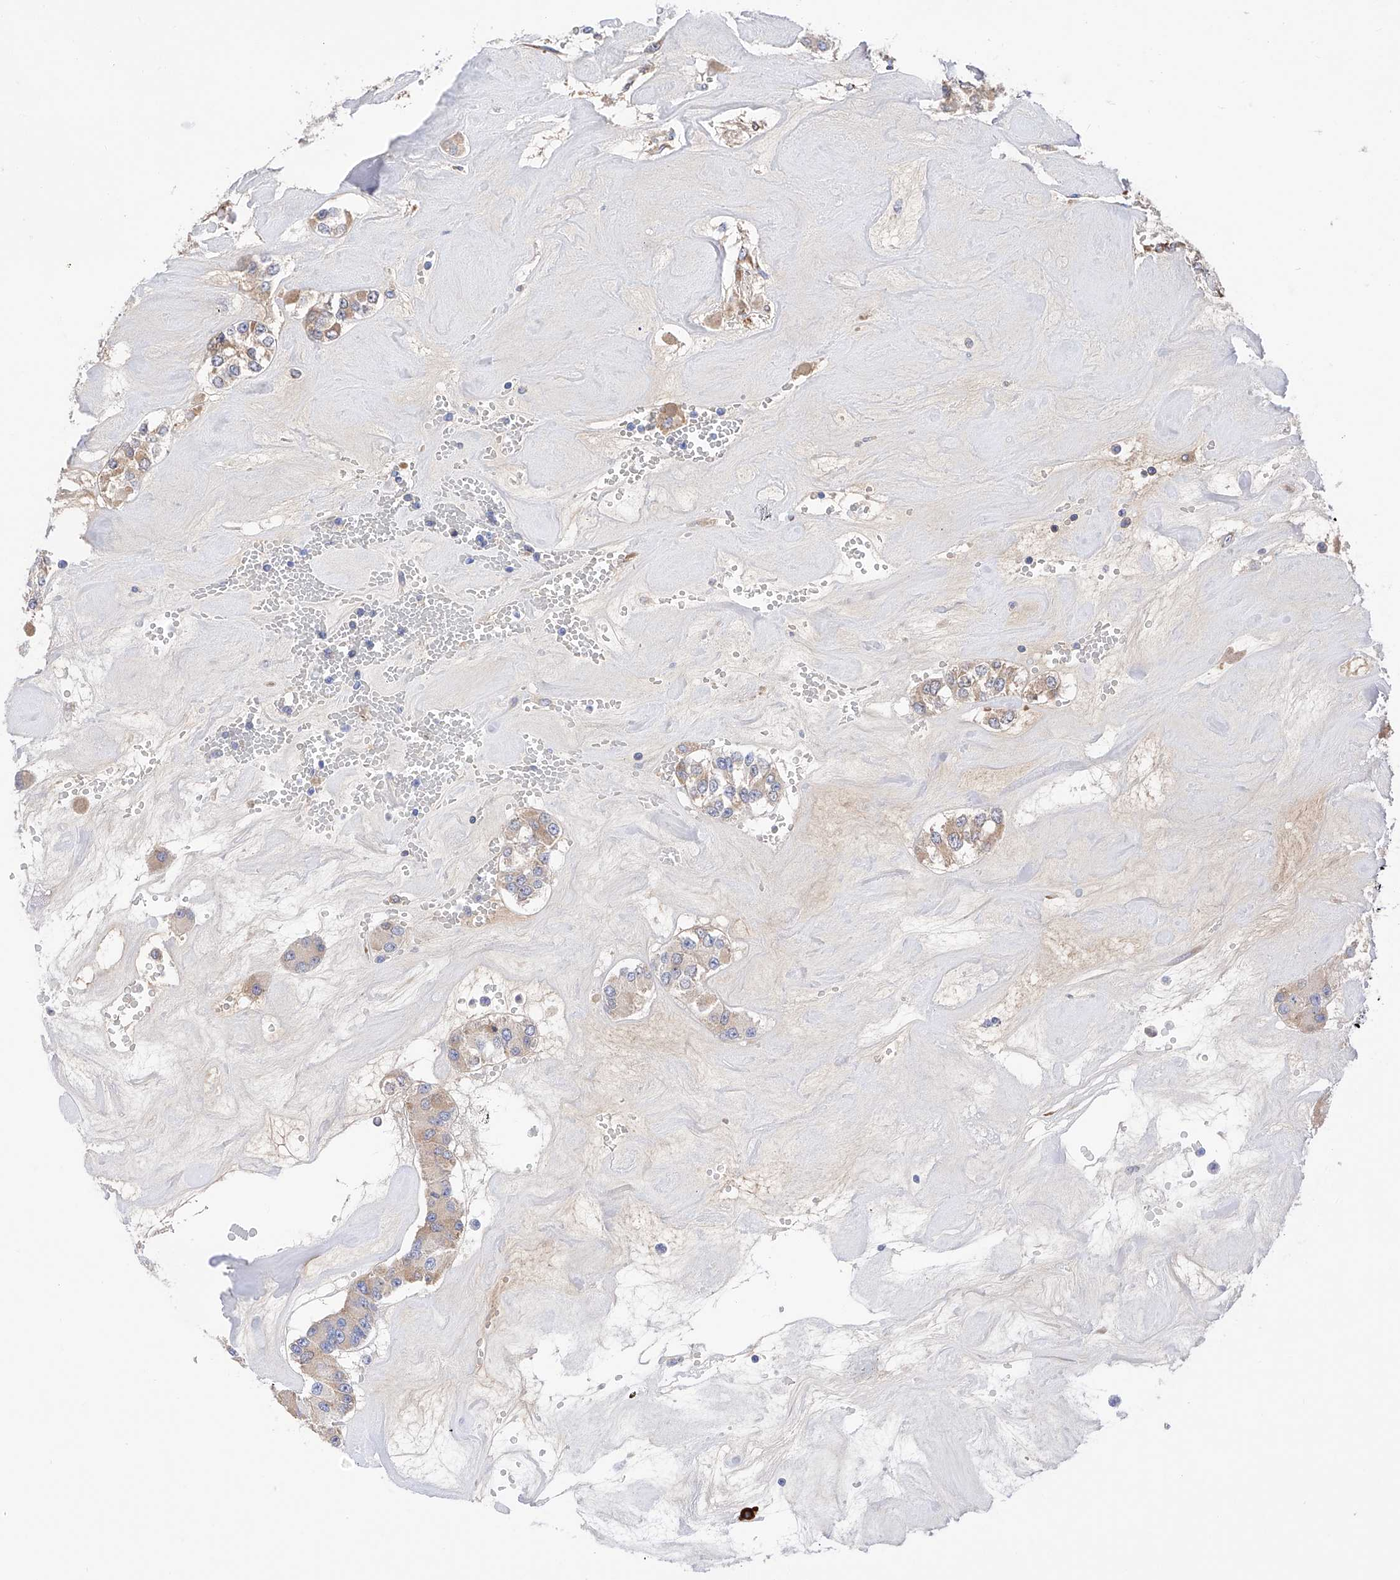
{"staining": {"intensity": "weak", "quantity": "25%-75%", "location": "cytoplasmic/membranous"}, "tissue": "carcinoid", "cell_type": "Tumor cells", "image_type": "cancer", "snomed": [{"axis": "morphology", "description": "Carcinoid, malignant, NOS"}, {"axis": "topography", "description": "Pancreas"}], "caption": "Human carcinoid (malignant) stained with a brown dye shows weak cytoplasmic/membranous positive expression in approximately 25%-75% of tumor cells.", "gene": "PDIA5", "patient": {"sex": "male", "age": 41}}